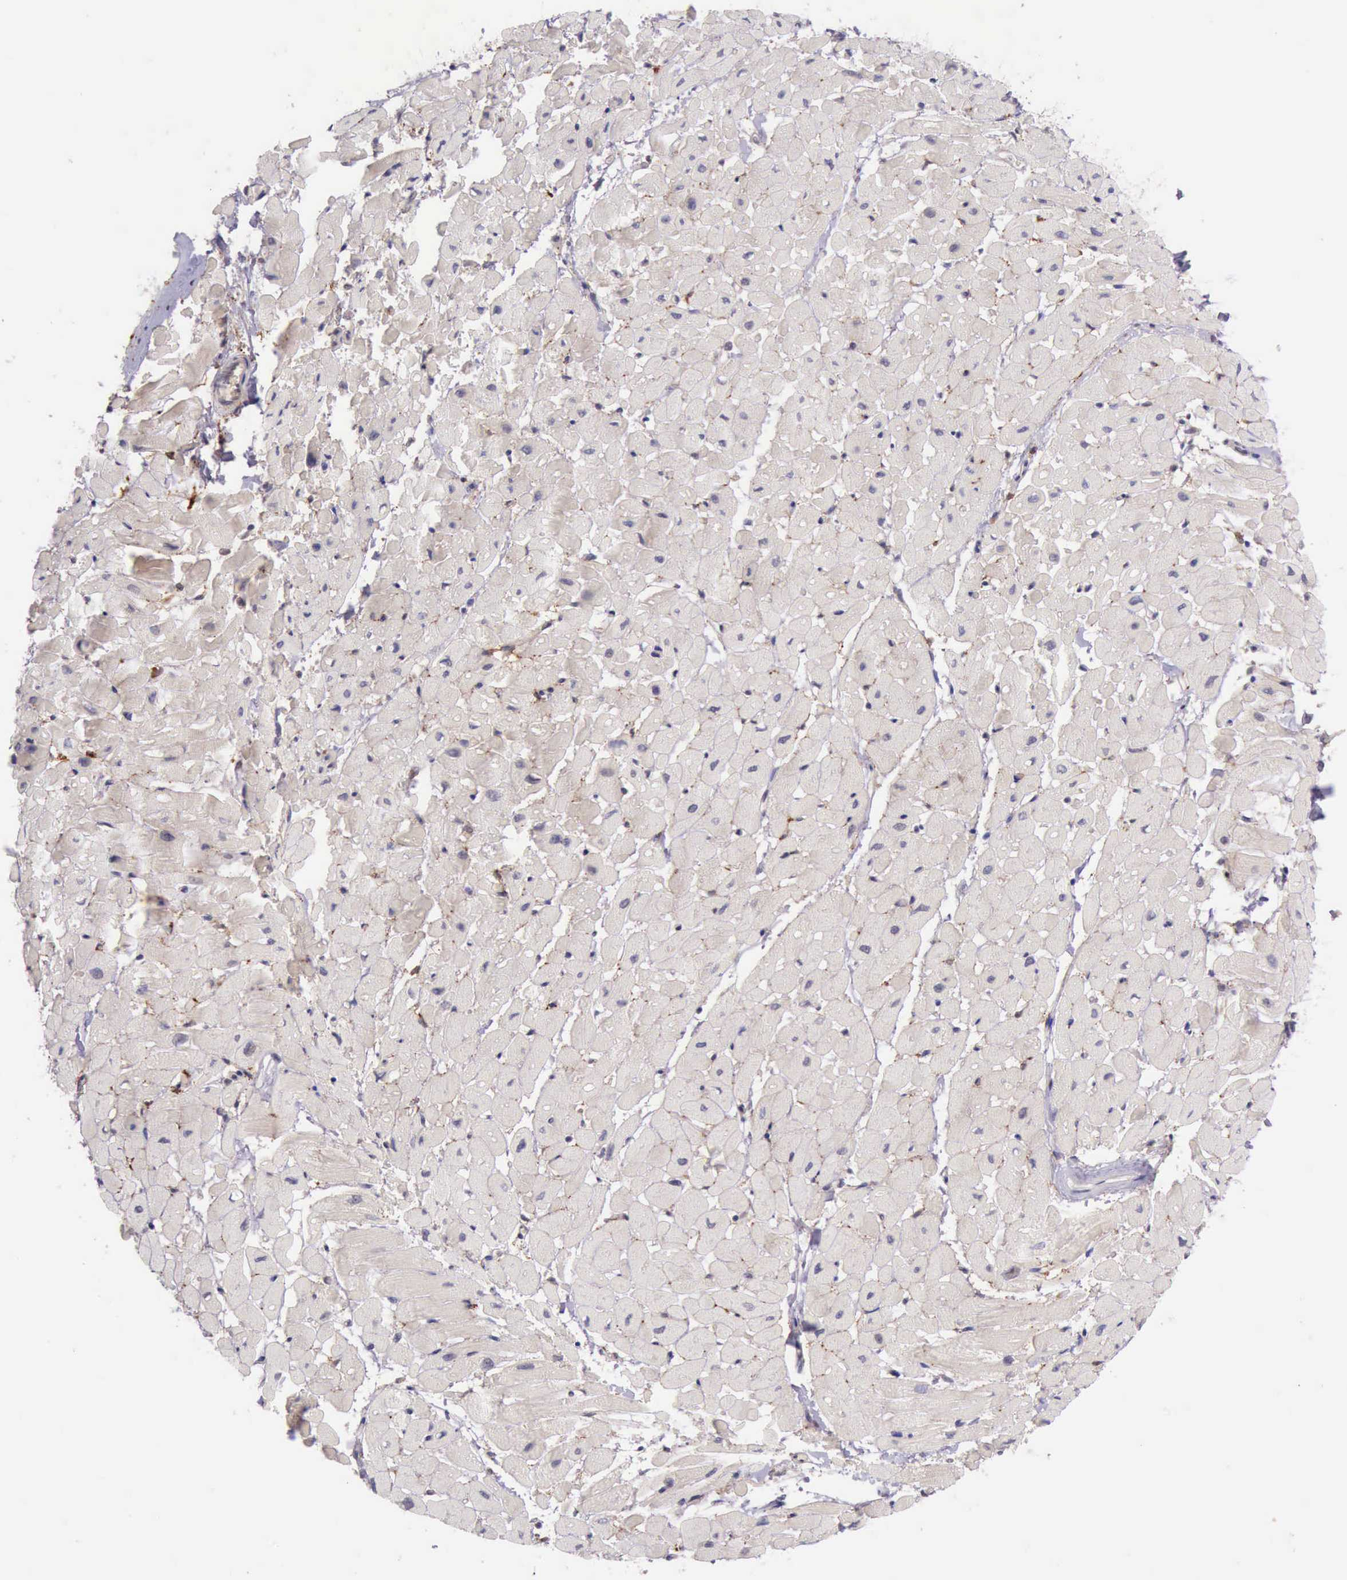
{"staining": {"intensity": "negative", "quantity": "none", "location": "none"}, "tissue": "heart muscle", "cell_type": "Cardiomyocytes", "image_type": "normal", "snomed": [{"axis": "morphology", "description": "Normal tissue, NOS"}, {"axis": "topography", "description": "Heart"}], "caption": "Protein analysis of benign heart muscle reveals no significant positivity in cardiomyocytes. (DAB (3,3'-diaminobenzidine) IHC, high magnification).", "gene": "PRICKLE3", "patient": {"sex": "male", "age": 45}}